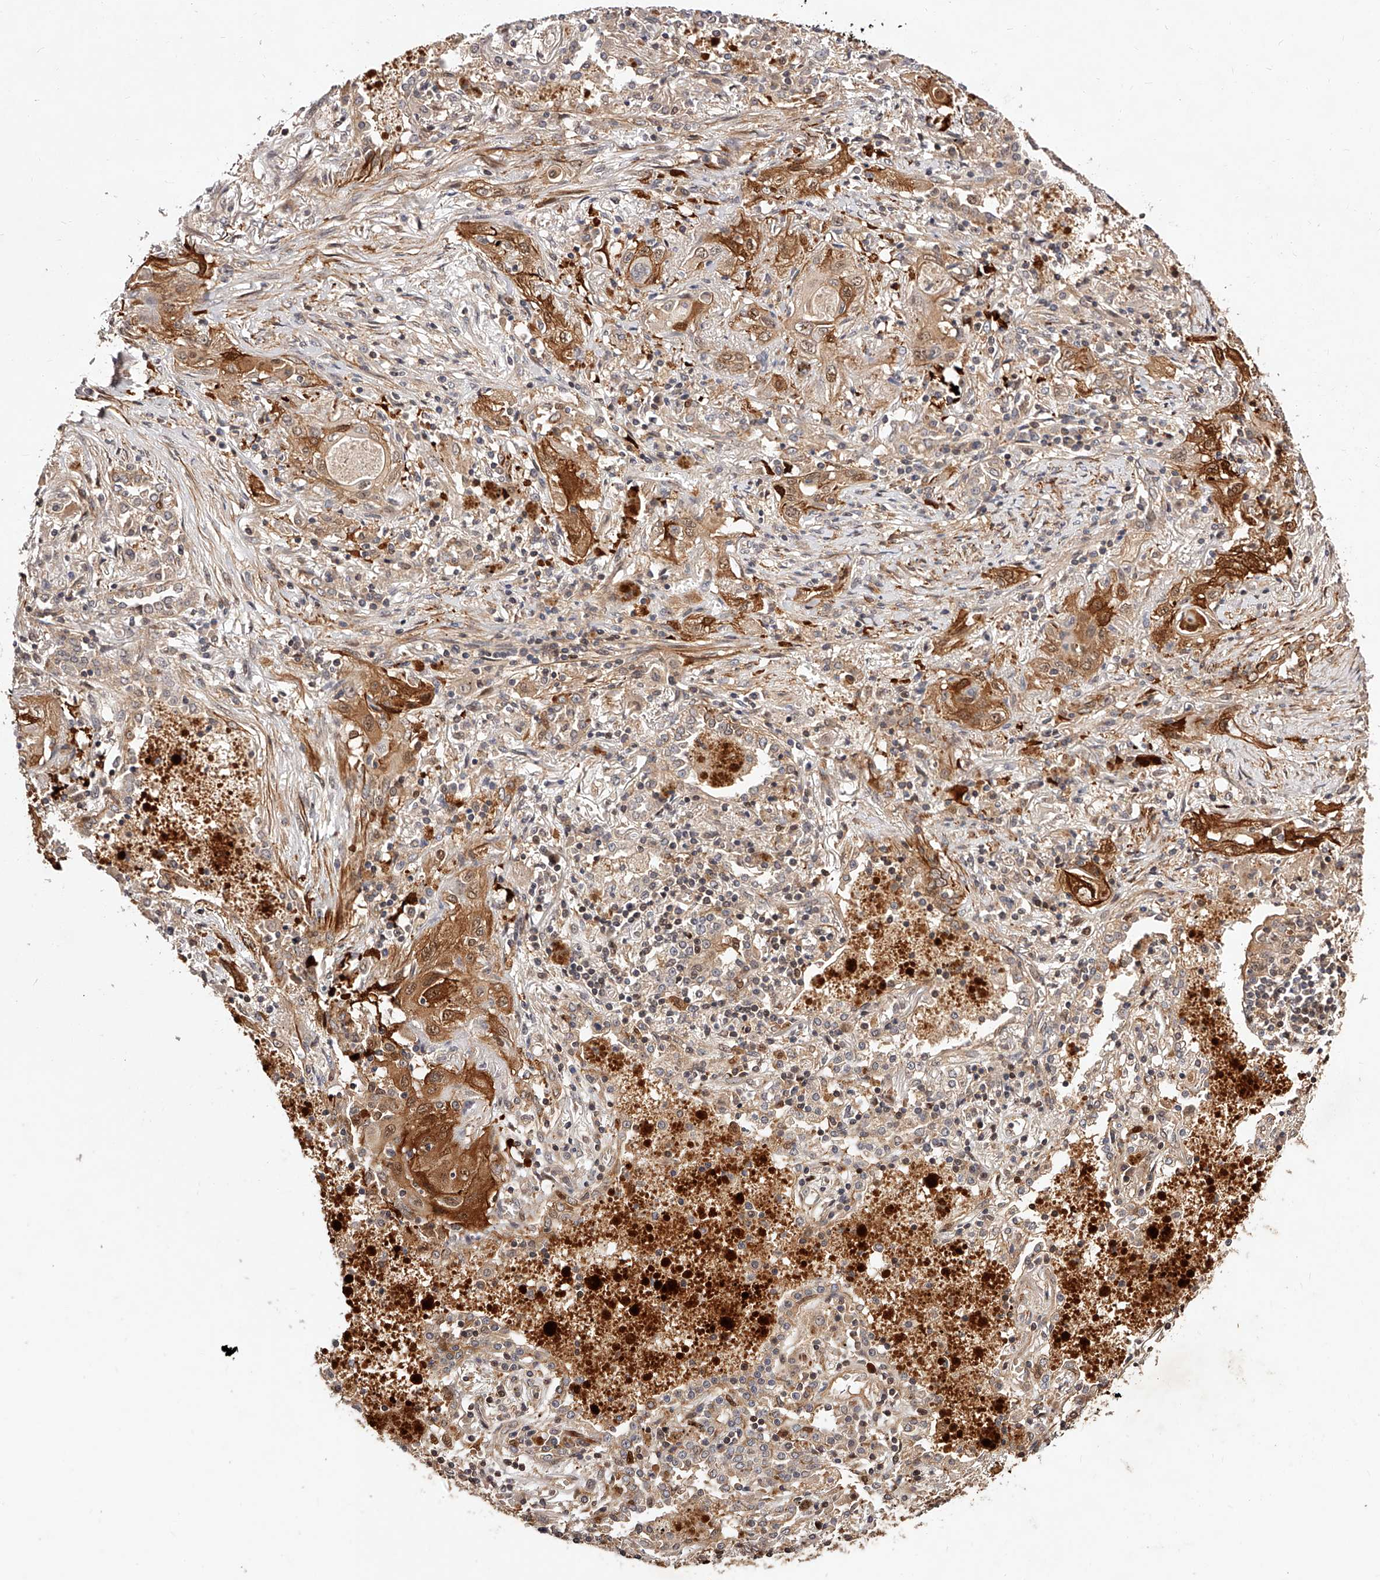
{"staining": {"intensity": "moderate", "quantity": ">75%", "location": "cytoplasmic/membranous"}, "tissue": "lung cancer", "cell_type": "Tumor cells", "image_type": "cancer", "snomed": [{"axis": "morphology", "description": "Squamous cell carcinoma, NOS"}, {"axis": "topography", "description": "Lung"}], "caption": "About >75% of tumor cells in lung cancer (squamous cell carcinoma) display moderate cytoplasmic/membranous protein staining as visualized by brown immunohistochemical staining.", "gene": "CUL7", "patient": {"sex": "female", "age": 47}}